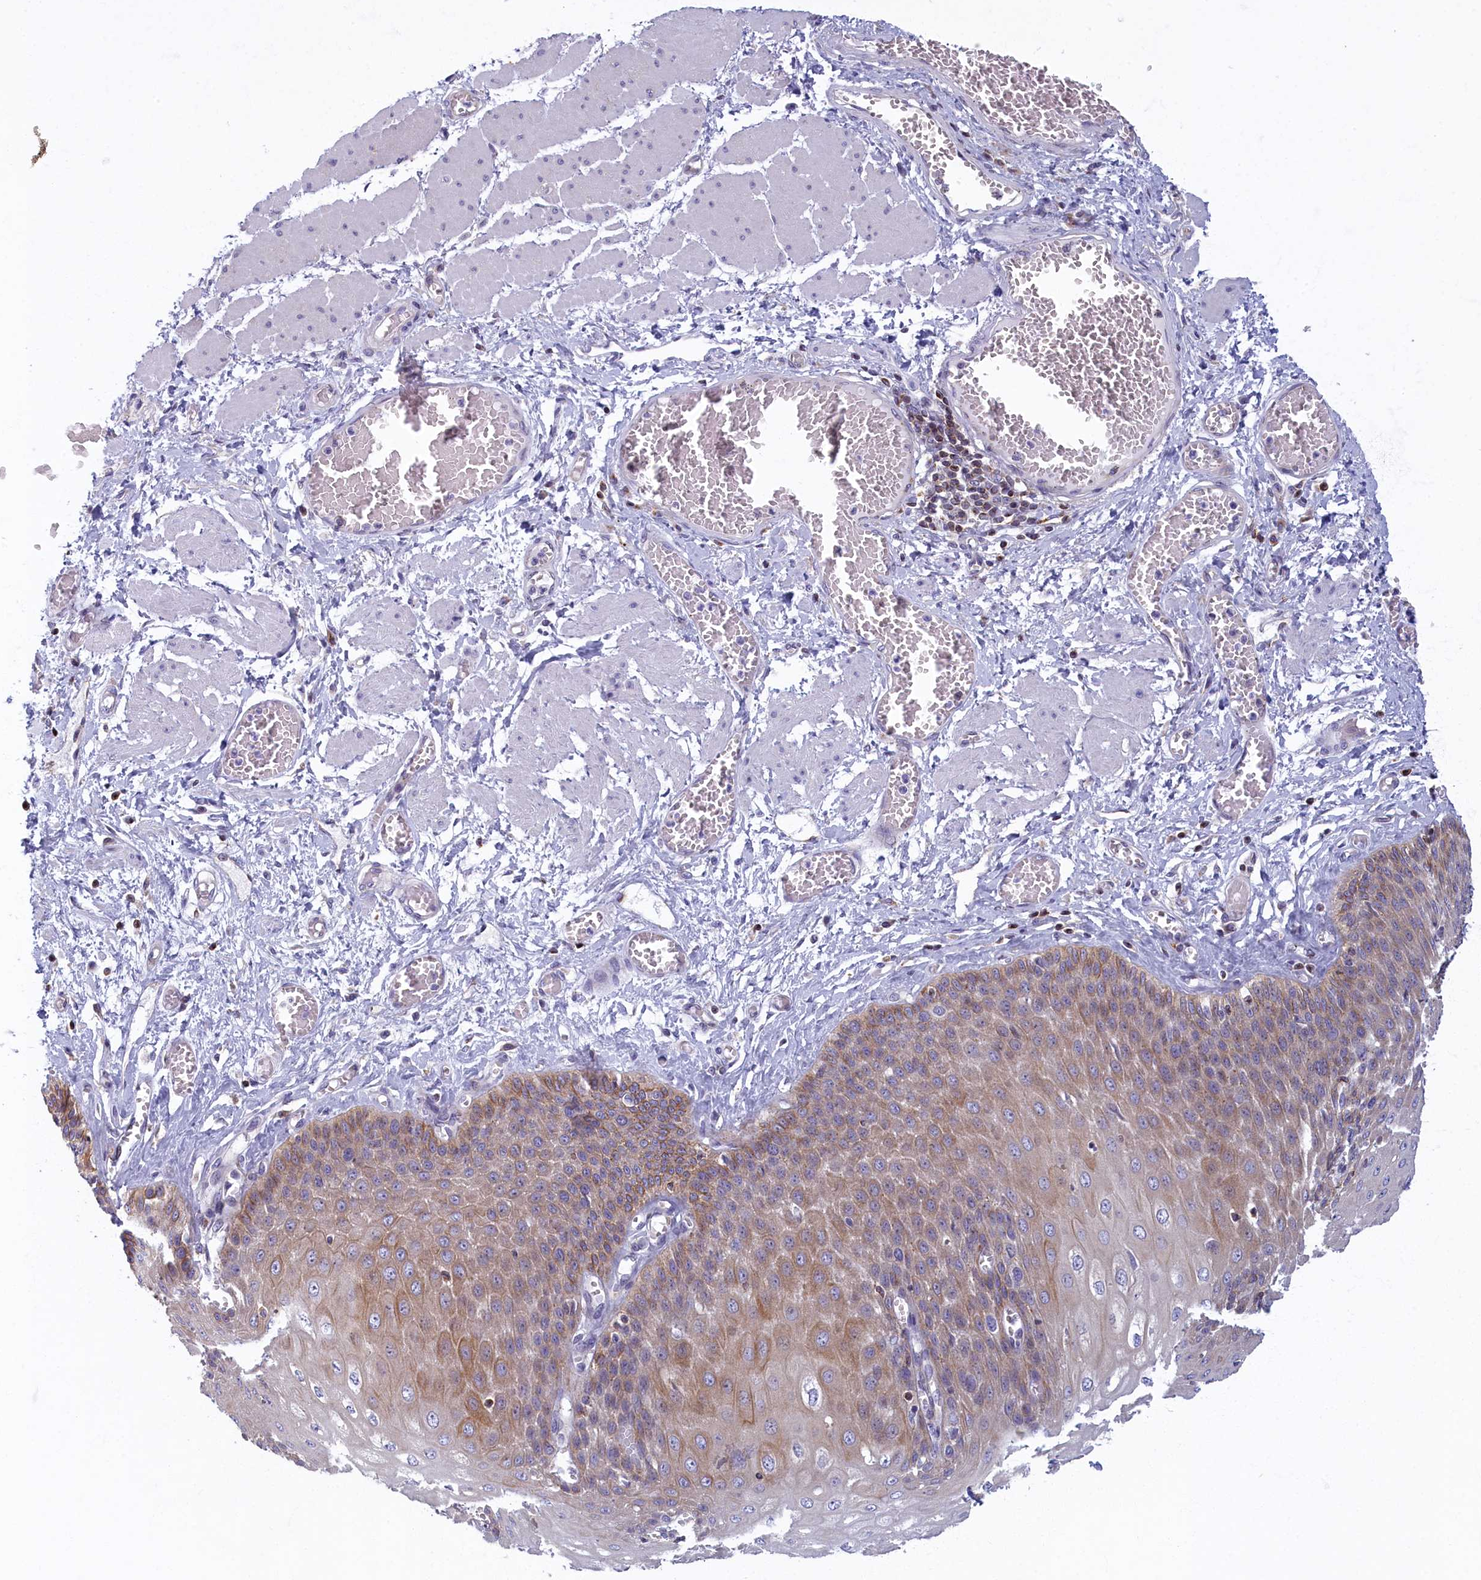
{"staining": {"intensity": "moderate", "quantity": "25%-75%", "location": "cytoplasmic/membranous"}, "tissue": "esophagus", "cell_type": "Squamous epithelial cells", "image_type": "normal", "snomed": [{"axis": "morphology", "description": "Normal tissue, NOS"}, {"axis": "topography", "description": "Esophagus"}], "caption": "Brown immunohistochemical staining in unremarkable esophagus demonstrates moderate cytoplasmic/membranous positivity in about 25%-75% of squamous epithelial cells. The staining was performed using DAB (3,3'-diaminobenzidine) to visualize the protein expression in brown, while the nuclei were stained in blue with hematoxylin (Magnification: 20x).", "gene": "NOL10", "patient": {"sex": "male", "age": 60}}